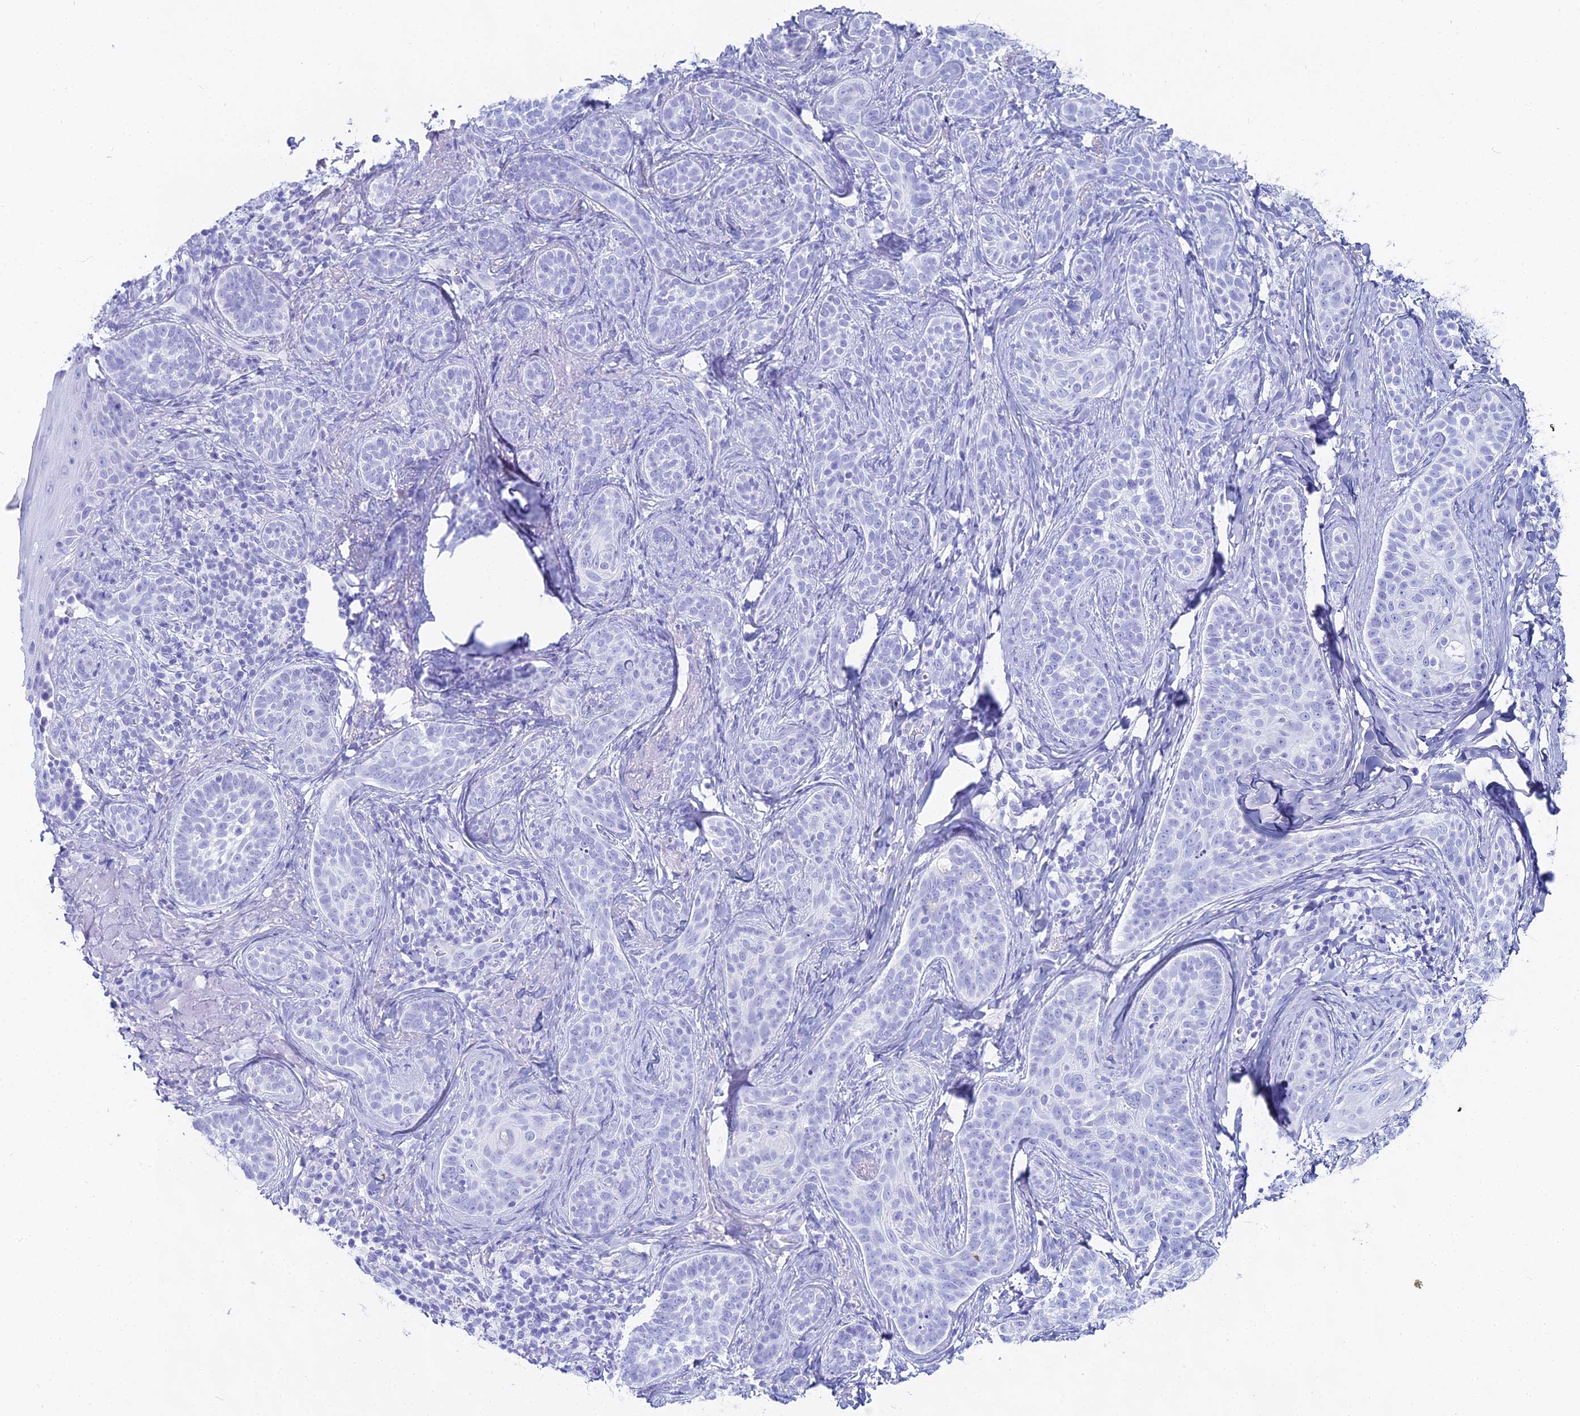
{"staining": {"intensity": "negative", "quantity": "none", "location": "none"}, "tissue": "skin cancer", "cell_type": "Tumor cells", "image_type": "cancer", "snomed": [{"axis": "morphology", "description": "Basal cell carcinoma"}, {"axis": "topography", "description": "Skin"}], "caption": "Human skin cancer stained for a protein using IHC exhibits no expression in tumor cells.", "gene": "CGB2", "patient": {"sex": "male", "age": 71}}